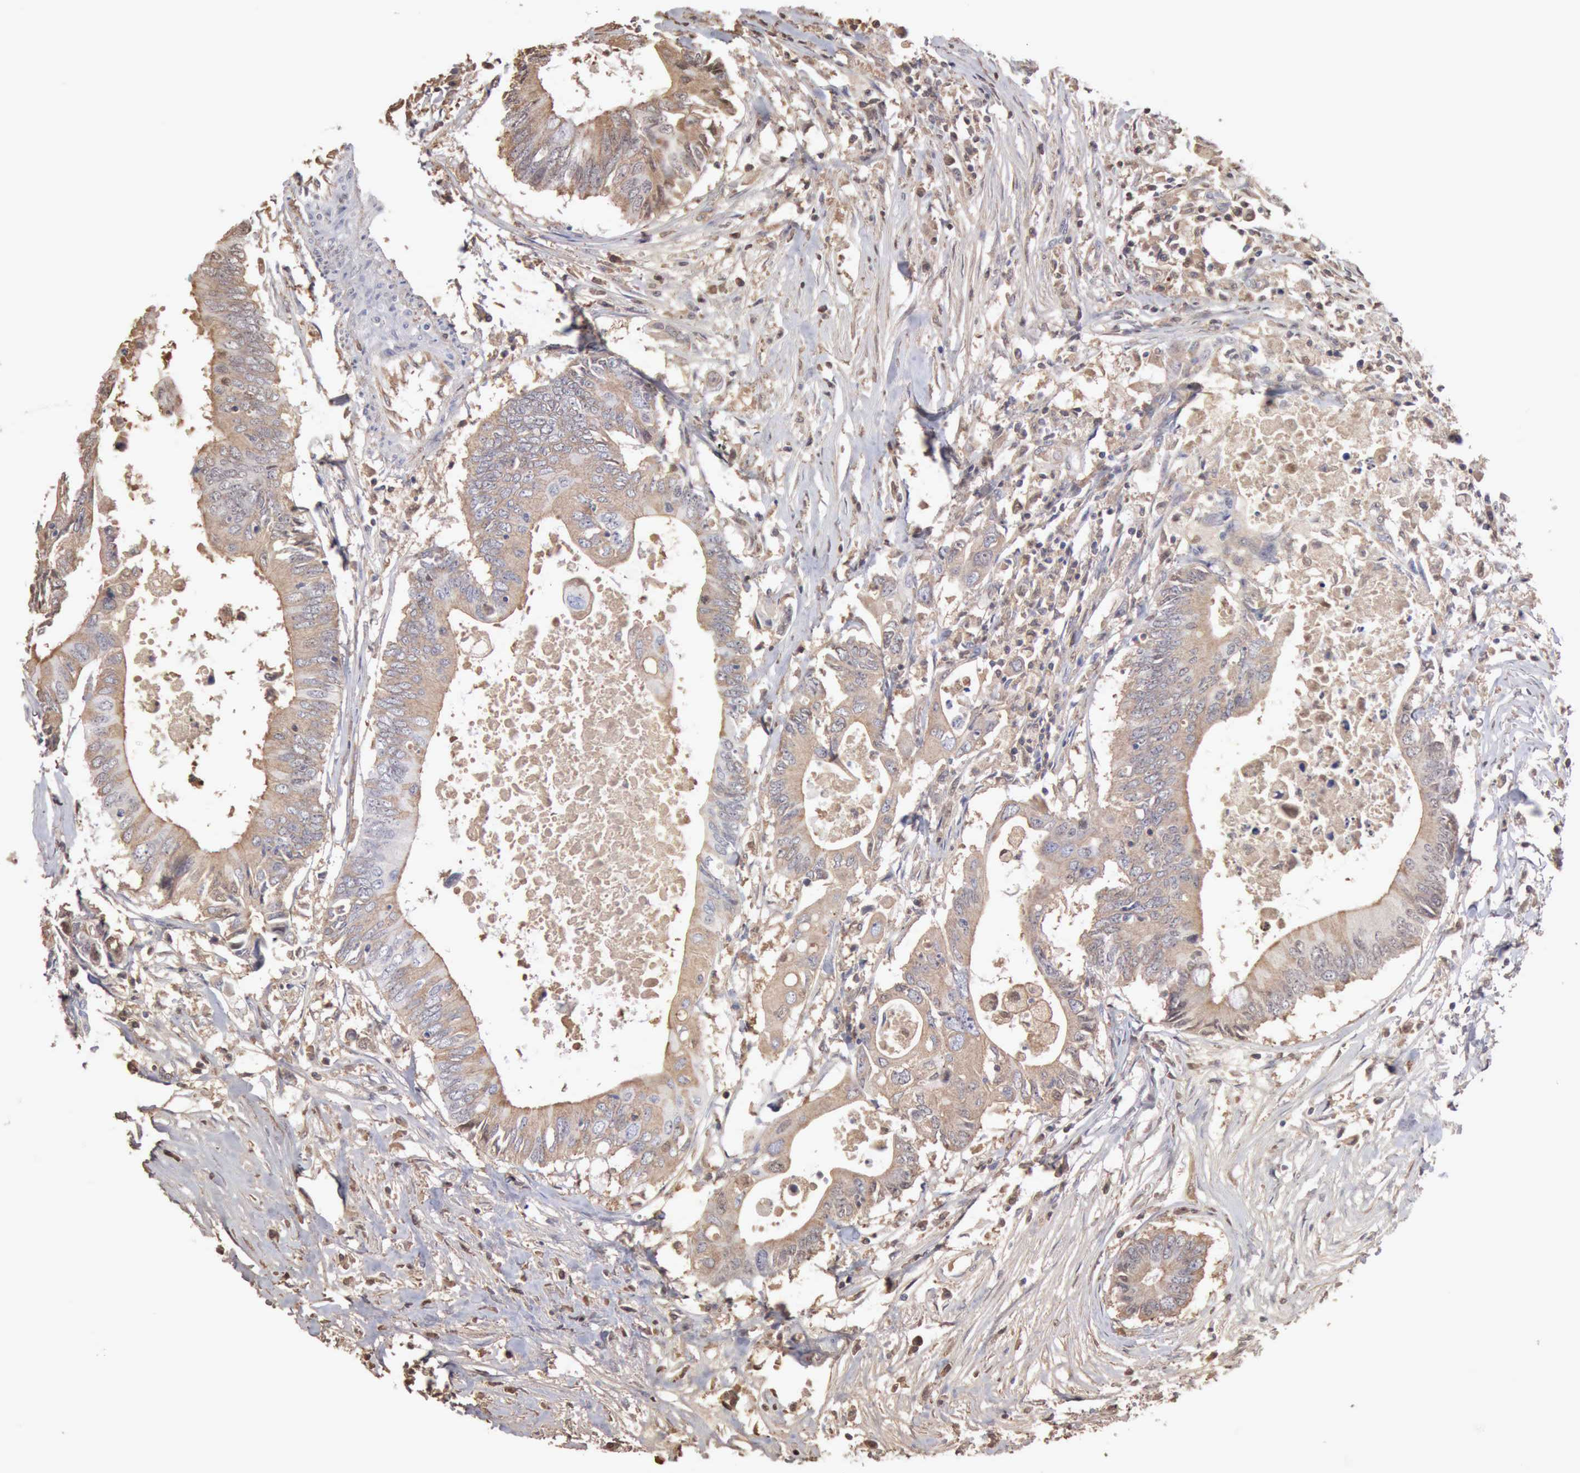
{"staining": {"intensity": "weak", "quantity": ">75%", "location": "cytoplasmic/membranous"}, "tissue": "colorectal cancer", "cell_type": "Tumor cells", "image_type": "cancer", "snomed": [{"axis": "morphology", "description": "Adenocarcinoma, NOS"}, {"axis": "topography", "description": "Colon"}], "caption": "Colorectal cancer stained with a brown dye displays weak cytoplasmic/membranous positive staining in about >75% of tumor cells.", "gene": "SERPINA1", "patient": {"sex": "male", "age": 71}}